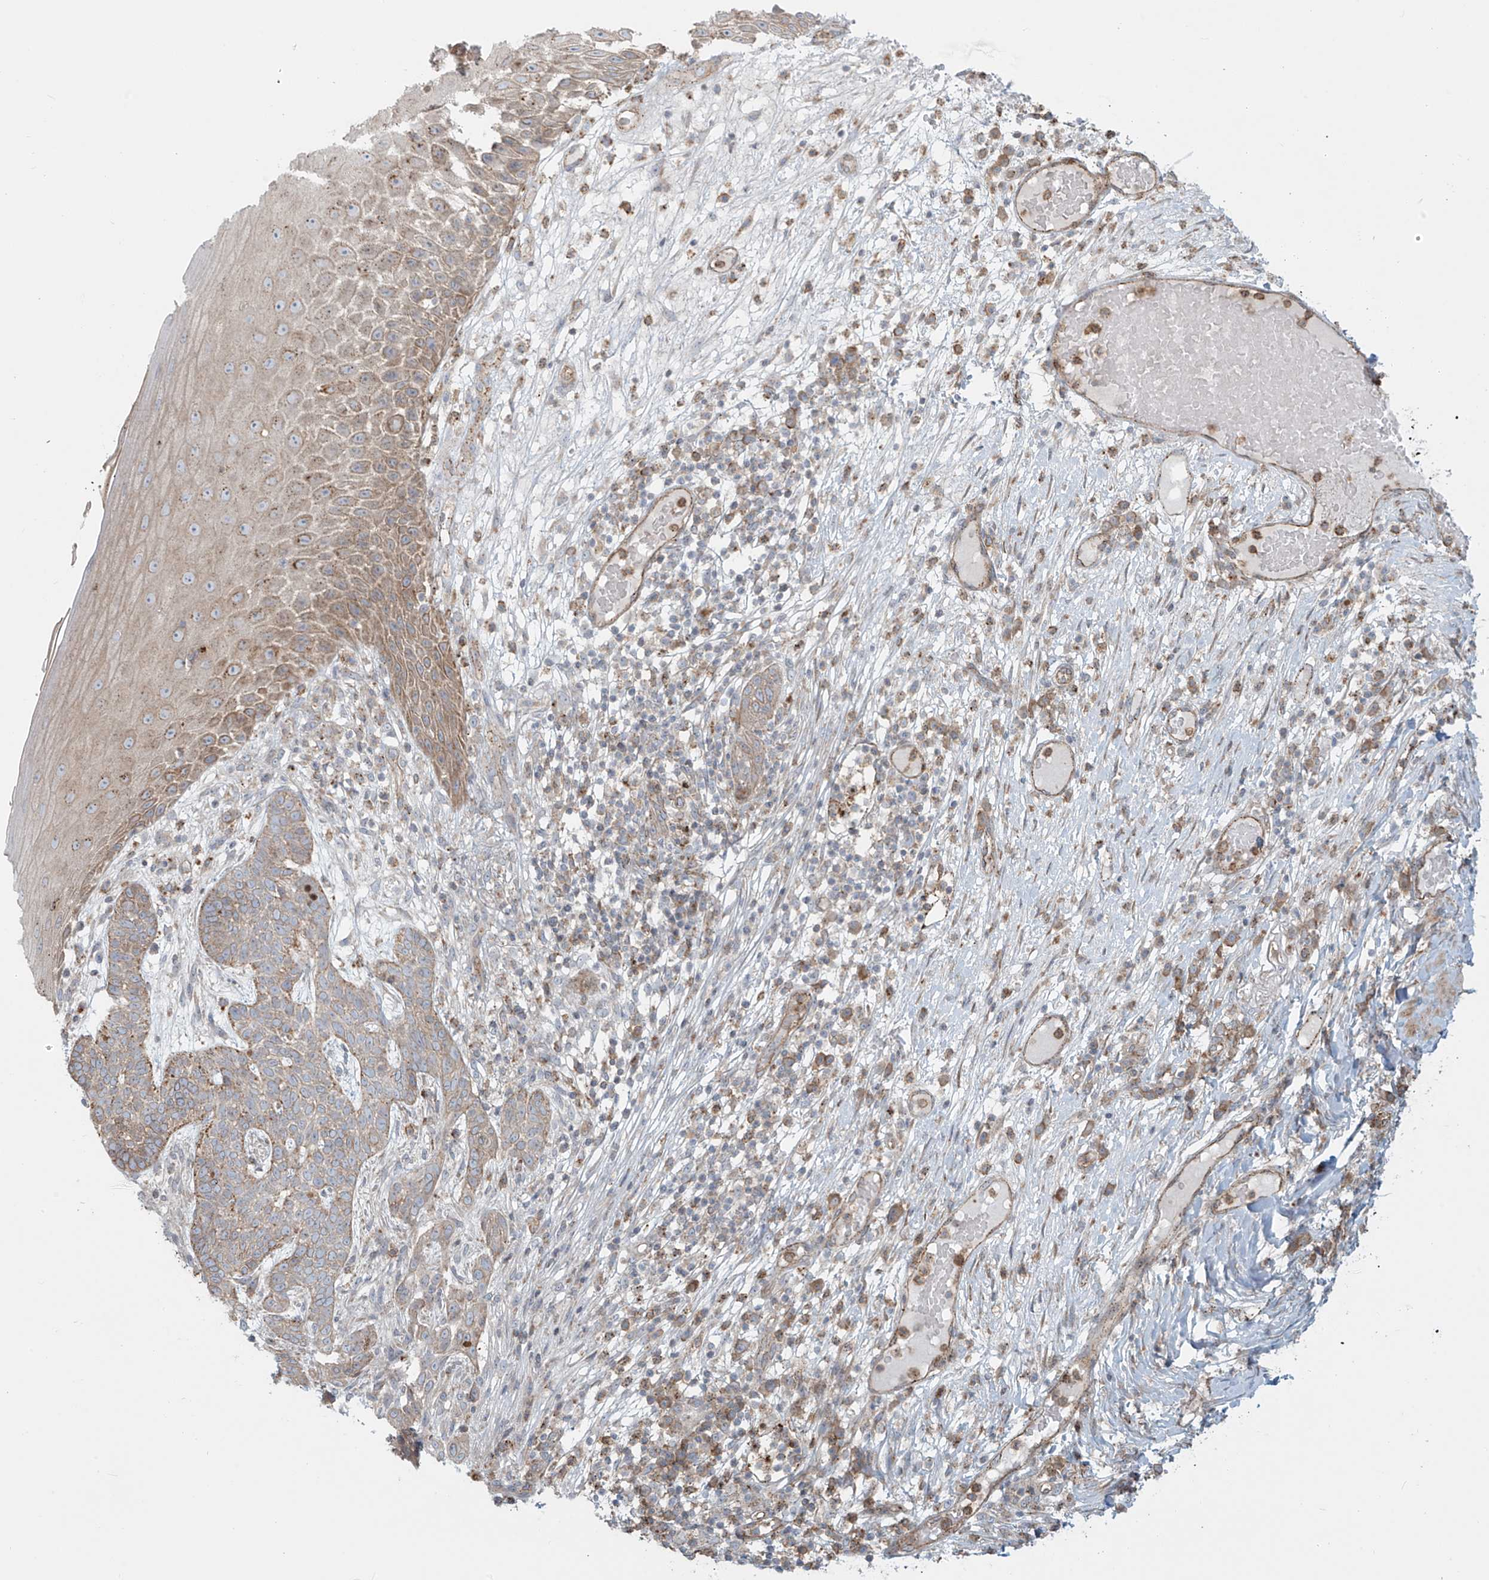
{"staining": {"intensity": "weak", "quantity": "<25%", "location": "cytoplasmic/membranous"}, "tissue": "skin cancer", "cell_type": "Tumor cells", "image_type": "cancer", "snomed": [{"axis": "morphology", "description": "Normal tissue, NOS"}, {"axis": "morphology", "description": "Basal cell carcinoma"}, {"axis": "topography", "description": "Skin"}], "caption": "Histopathology image shows no significant protein positivity in tumor cells of basal cell carcinoma (skin). The staining is performed using DAB brown chromogen with nuclei counter-stained in using hematoxylin.", "gene": "LZTS3", "patient": {"sex": "male", "age": 64}}